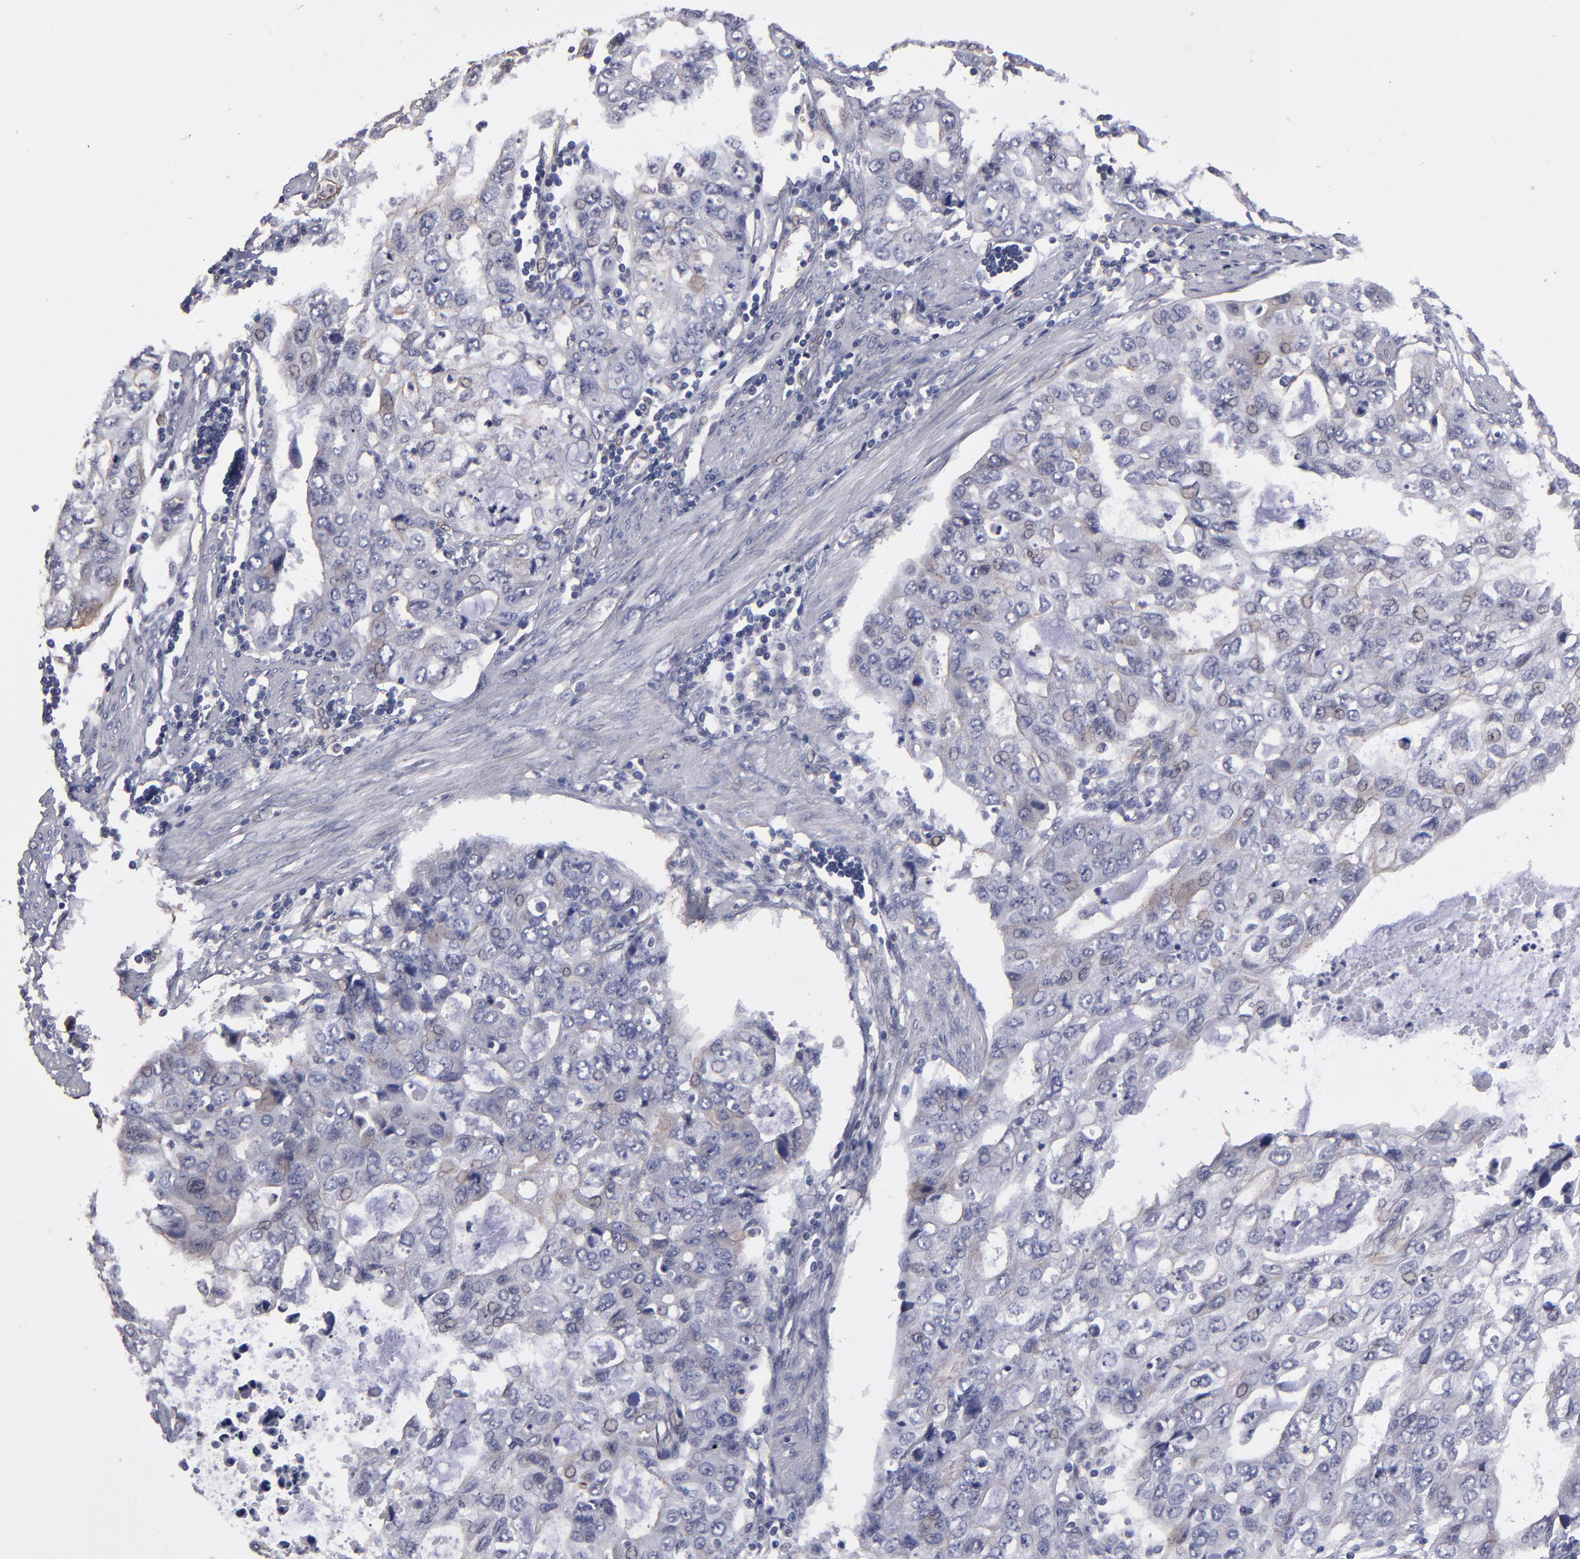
{"staining": {"intensity": "weak", "quantity": "<25%", "location": "nuclear"}, "tissue": "stomach cancer", "cell_type": "Tumor cells", "image_type": "cancer", "snomed": [{"axis": "morphology", "description": "Adenocarcinoma, NOS"}, {"axis": "topography", "description": "Stomach, upper"}], "caption": "Immunohistochemical staining of stomach cancer exhibits no significant expression in tumor cells. (Brightfield microscopy of DAB IHC at high magnification).", "gene": "NDRG2", "patient": {"sex": "female", "age": 52}}